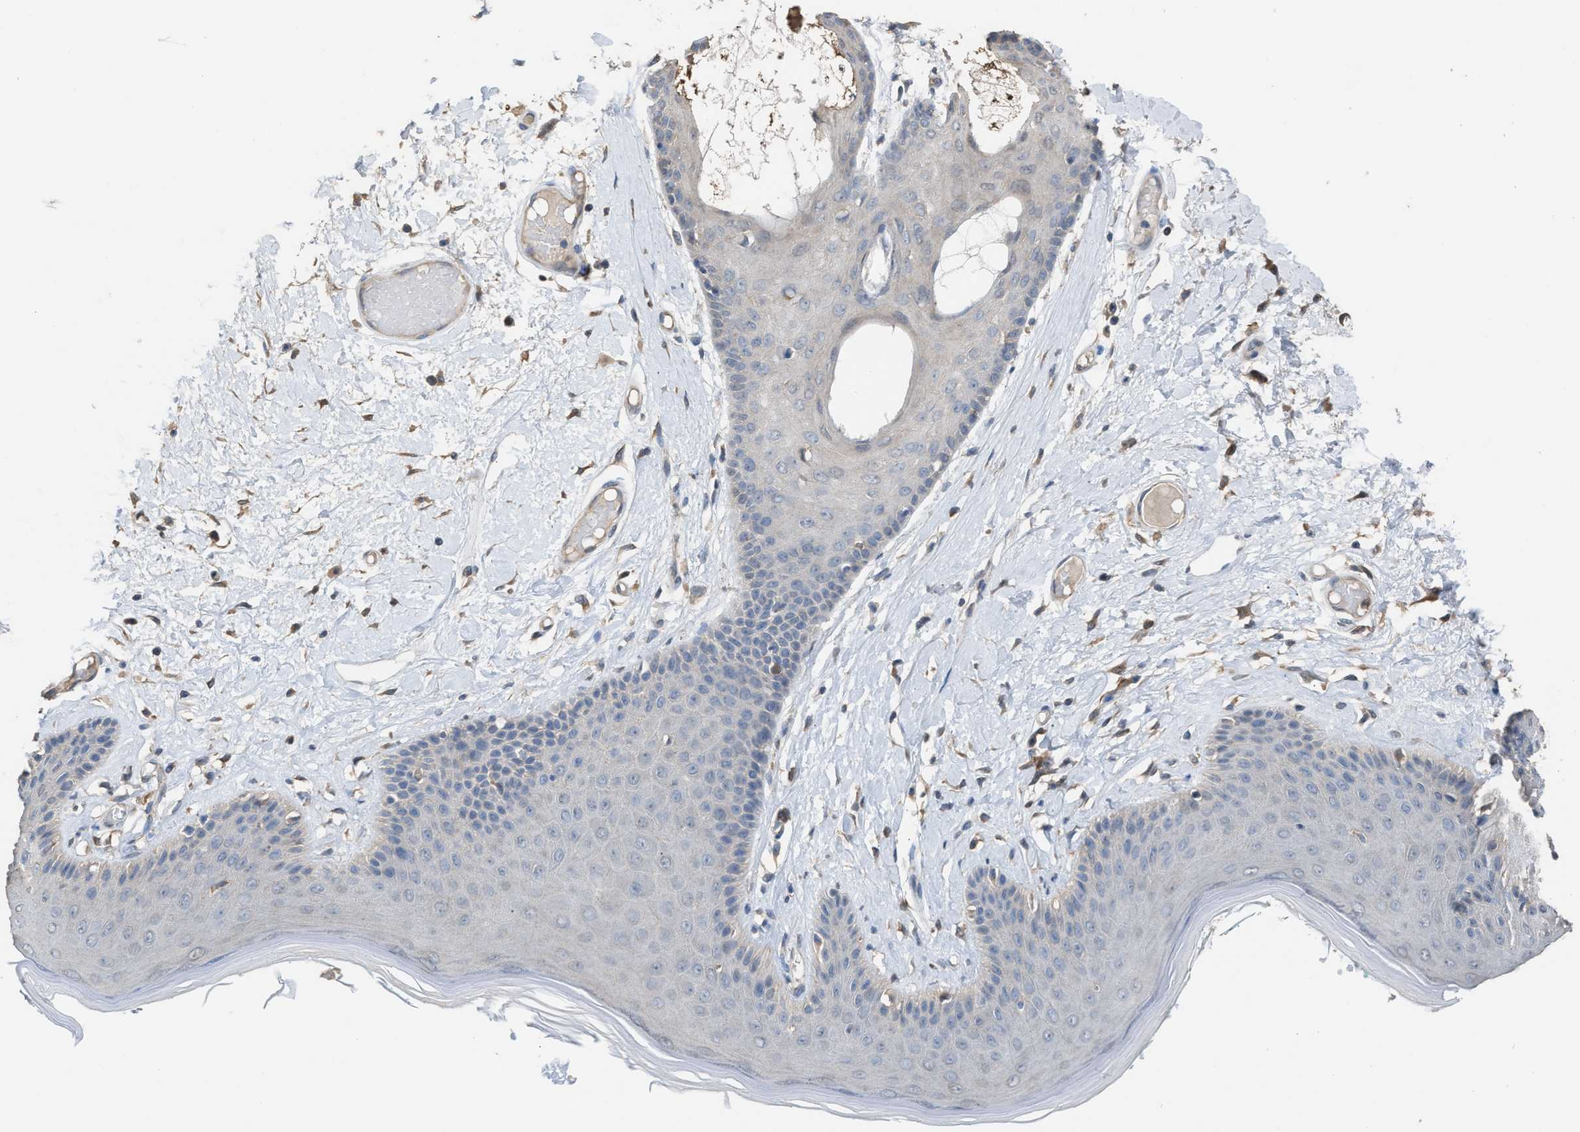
{"staining": {"intensity": "negative", "quantity": "none", "location": "none"}, "tissue": "skin", "cell_type": "Epidermal cells", "image_type": "normal", "snomed": [{"axis": "morphology", "description": "Normal tissue, NOS"}, {"axis": "topography", "description": "Vulva"}], "caption": "Immunohistochemistry (IHC) micrograph of unremarkable skin: skin stained with DAB shows no significant protein positivity in epidermal cells.", "gene": "NQO2", "patient": {"sex": "female", "age": 73}}